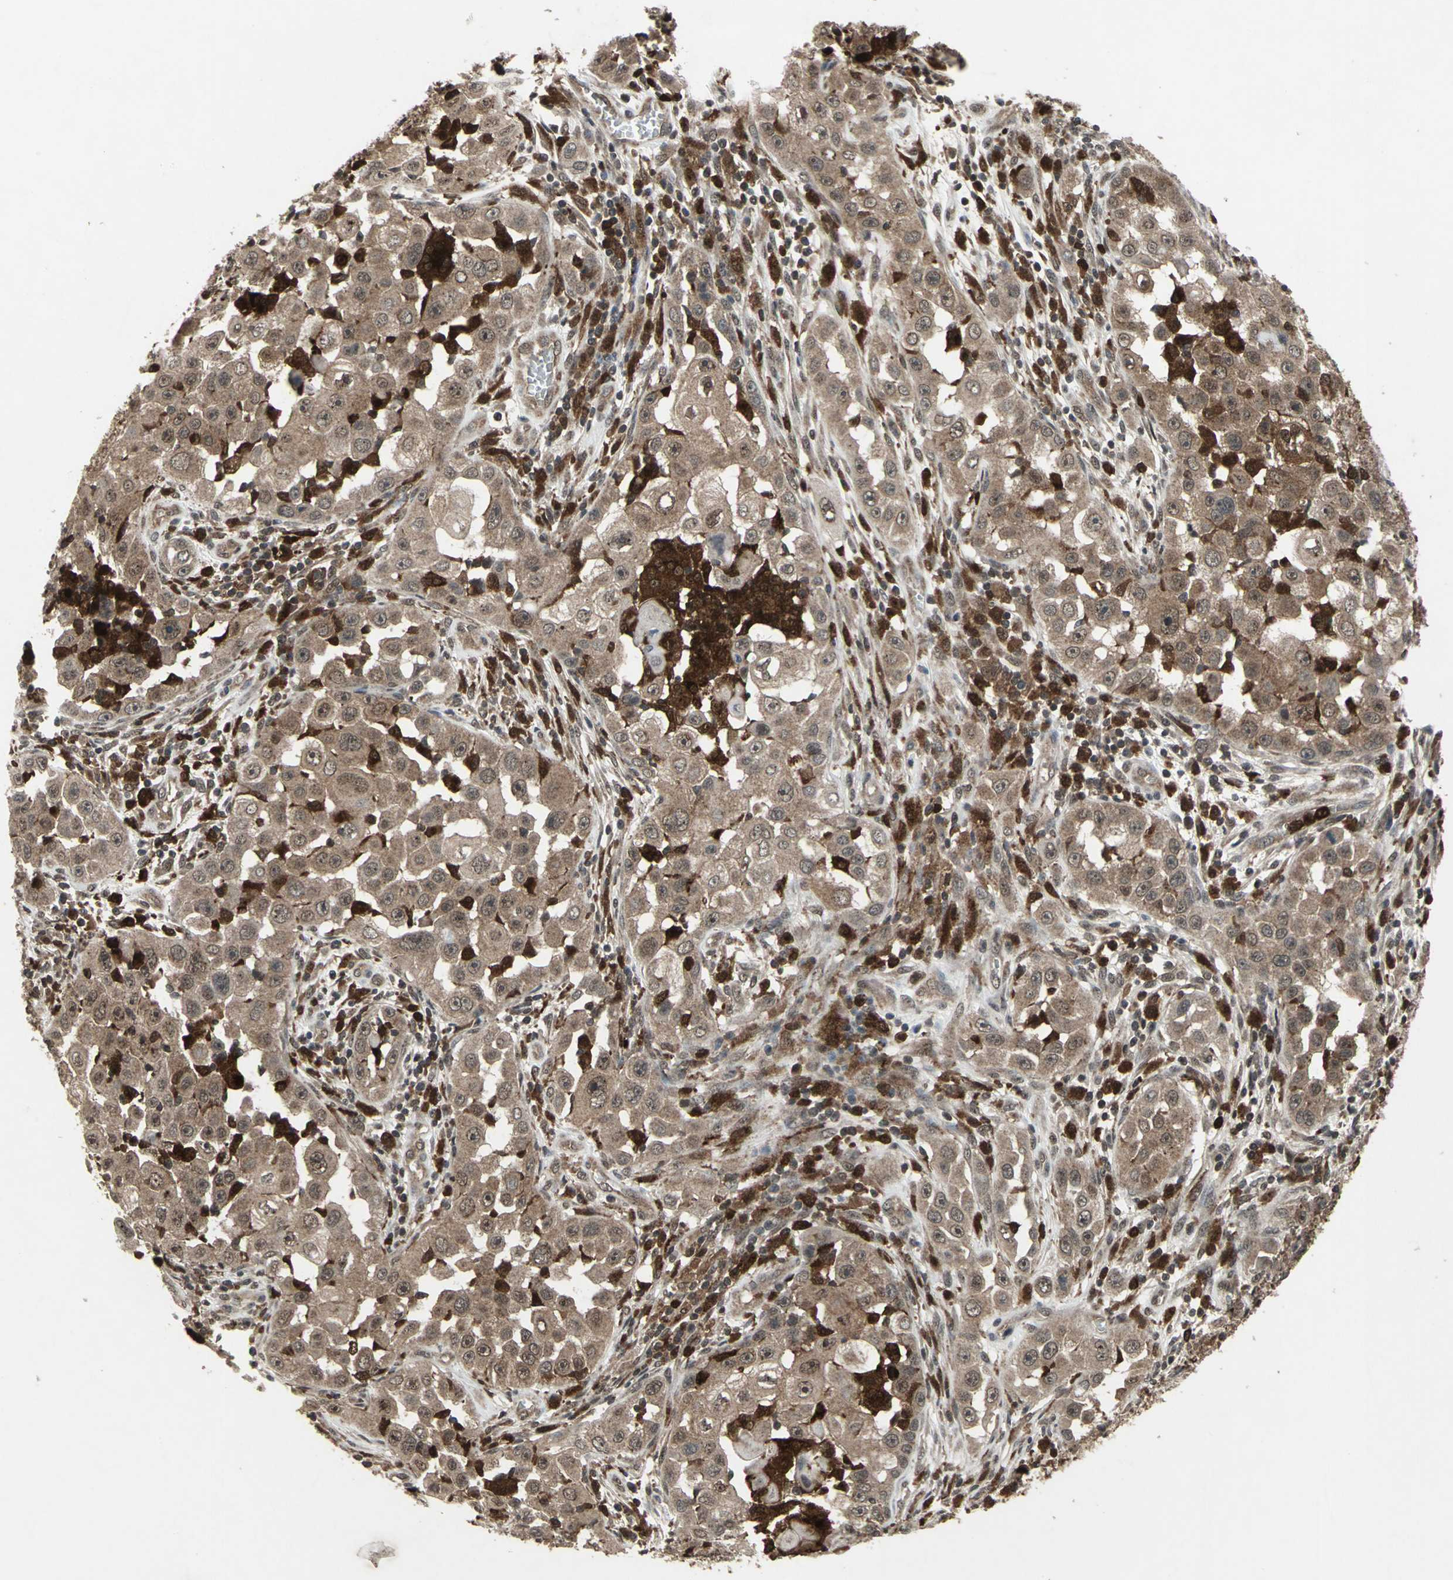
{"staining": {"intensity": "moderate", "quantity": ">75%", "location": "cytoplasmic/membranous"}, "tissue": "head and neck cancer", "cell_type": "Tumor cells", "image_type": "cancer", "snomed": [{"axis": "morphology", "description": "Carcinoma, NOS"}, {"axis": "topography", "description": "Head-Neck"}], "caption": "Protein staining displays moderate cytoplasmic/membranous expression in approximately >75% of tumor cells in head and neck cancer. Immunohistochemistry stains the protein of interest in brown and the nuclei are stained blue.", "gene": "PYCARD", "patient": {"sex": "male", "age": 87}}